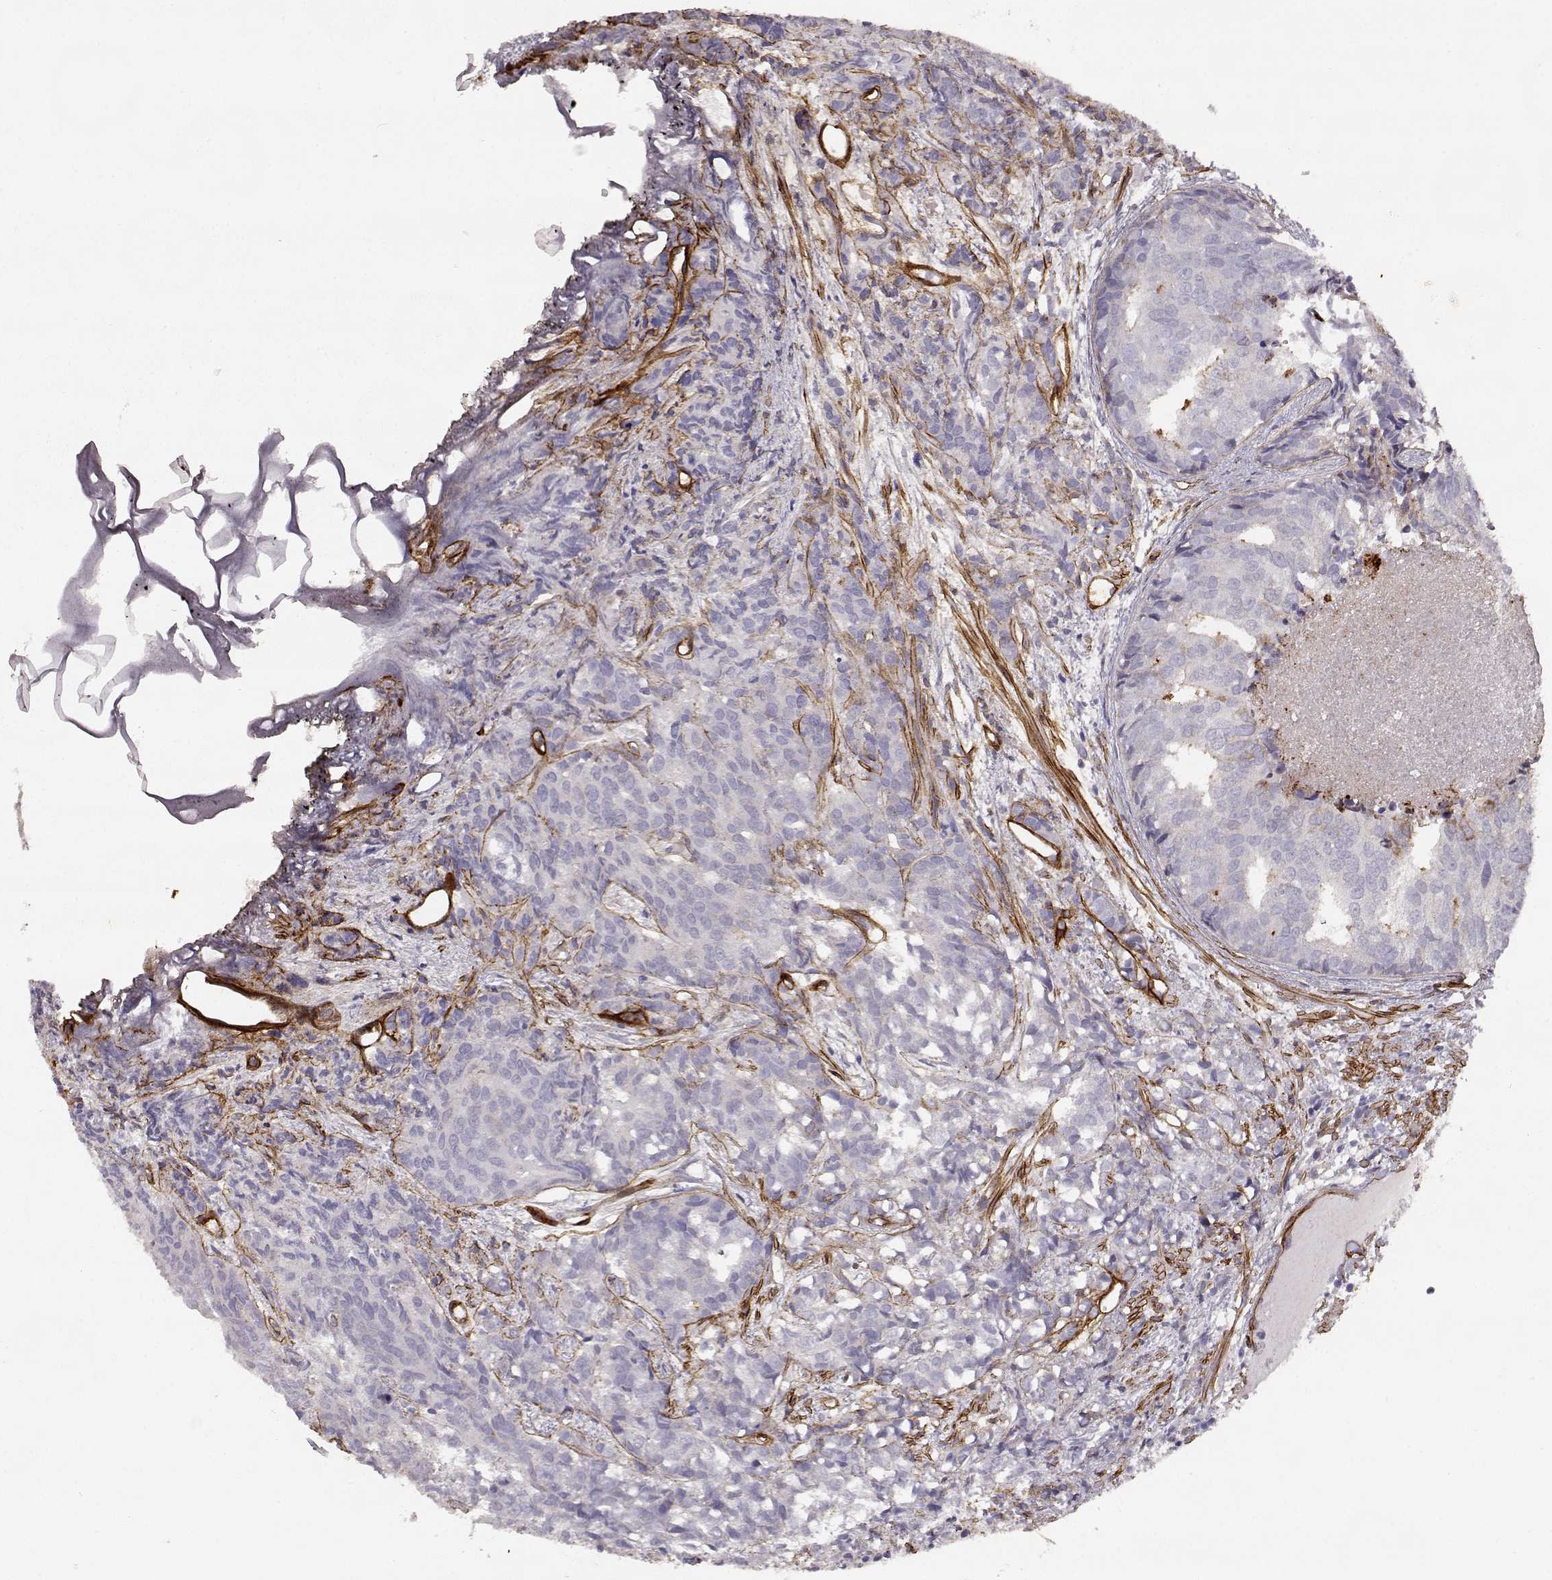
{"staining": {"intensity": "negative", "quantity": "none", "location": "none"}, "tissue": "prostate cancer", "cell_type": "Tumor cells", "image_type": "cancer", "snomed": [{"axis": "morphology", "description": "Adenocarcinoma, High grade"}, {"axis": "topography", "description": "Prostate"}], "caption": "A micrograph of prostate adenocarcinoma (high-grade) stained for a protein exhibits no brown staining in tumor cells. (DAB (3,3'-diaminobenzidine) IHC, high magnification).", "gene": "LAMC1", "patient": {"sex": "male", "age": 58}}